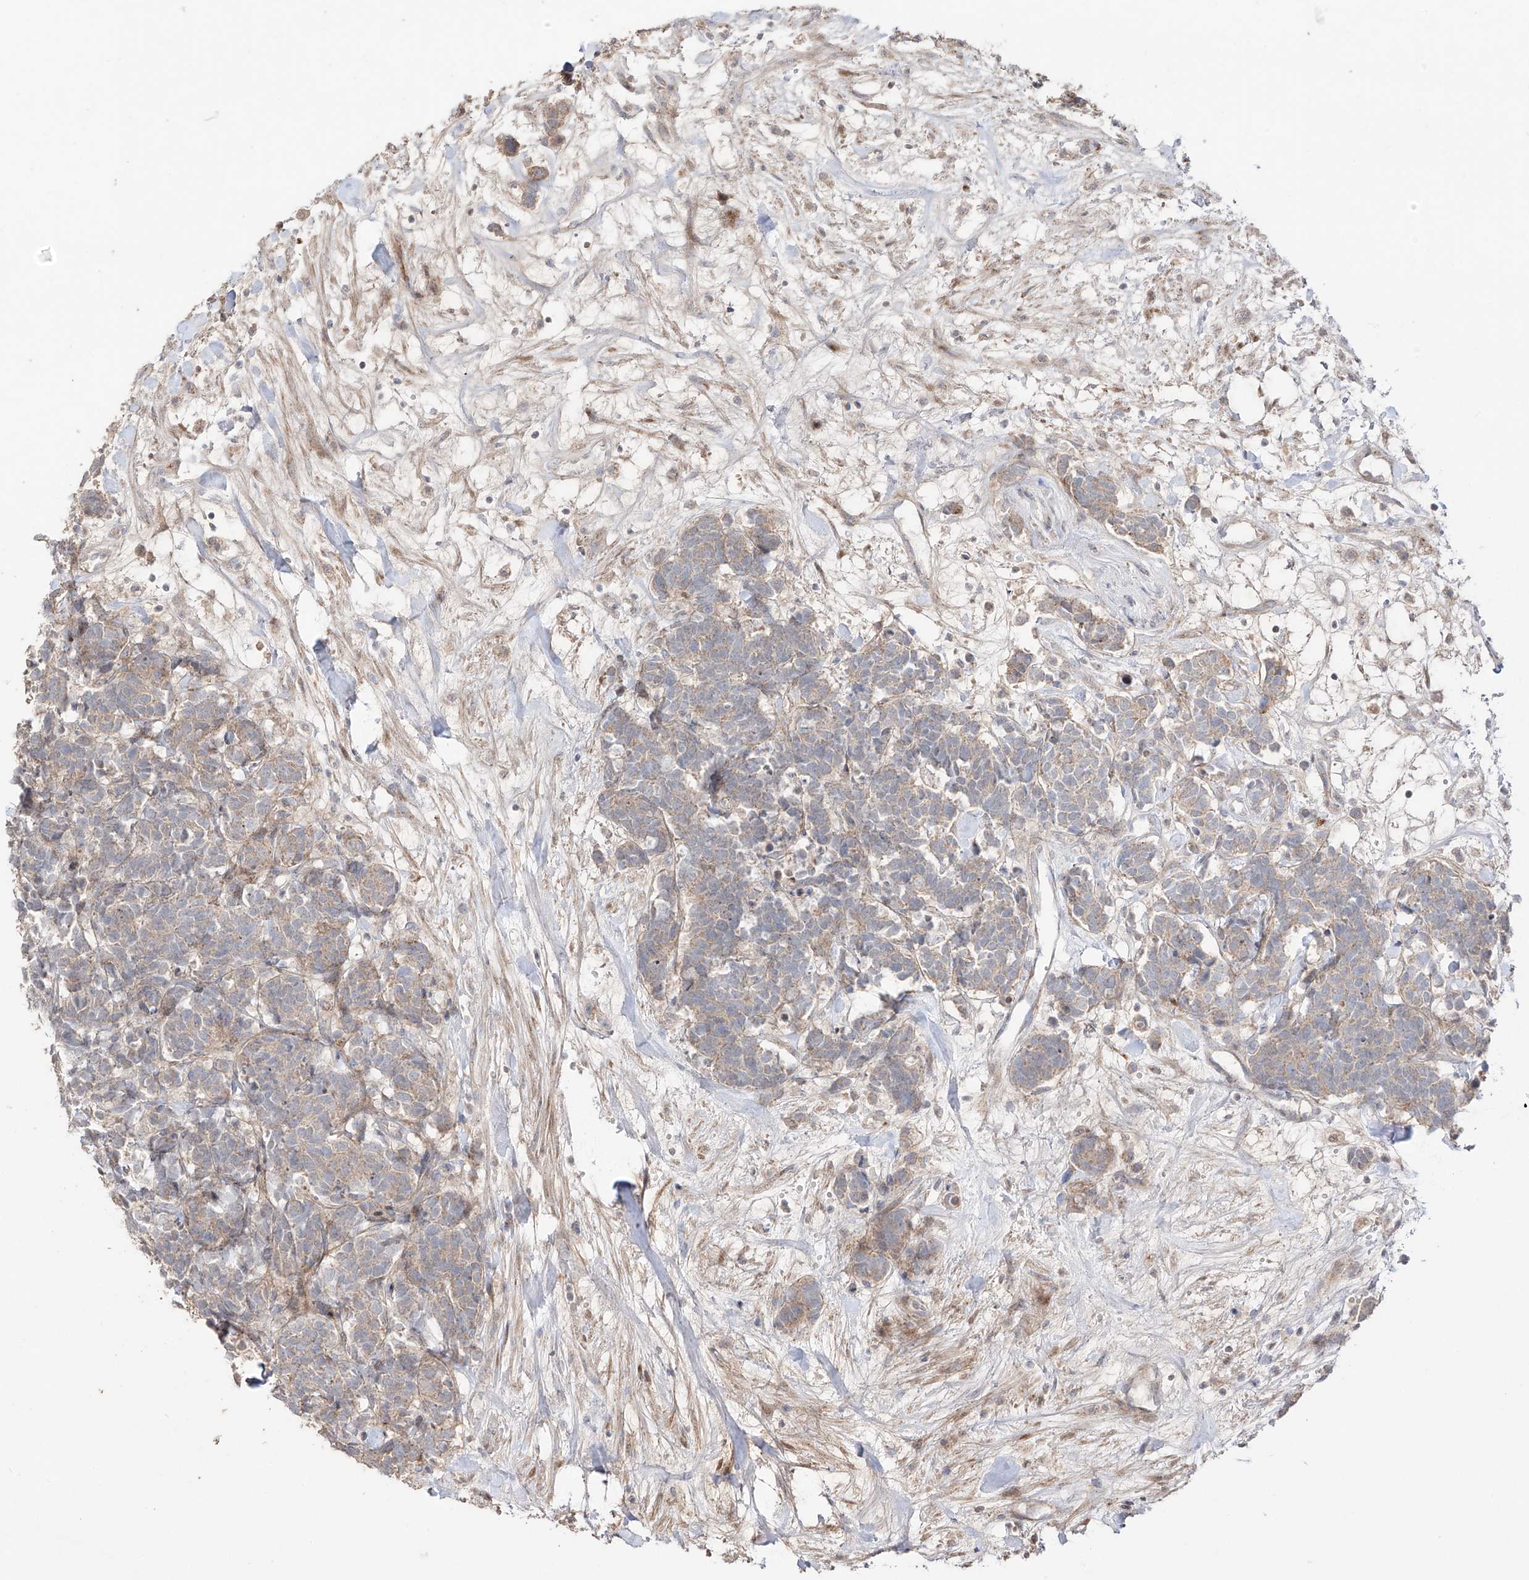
{"staining": {"intensity": "weak", "quantity": "<25%", "location": "cytoplasmic/membranous"}, "tissue": "carcinoid", "cell_type": "Tumor cells", "image_type": "cancer", "snomed": [{"axis": "morphology", "description": "Carcinoma, NOS"}, {"axis": "morphology", "description": "Carcinoid, malignant, NOS"}, {"axis": "topography", "description": "Urinary bladder"}], "caption": "Immunohistochemistry (IHC) of human carcinoid demonstrates no positivity in tumor cells. The staining is performed using DAB brown chromogen with nuclei counter-stained in using hematoxylin.", "gene": "YKT6", "patient": {"sex": "male", "age": 57}}